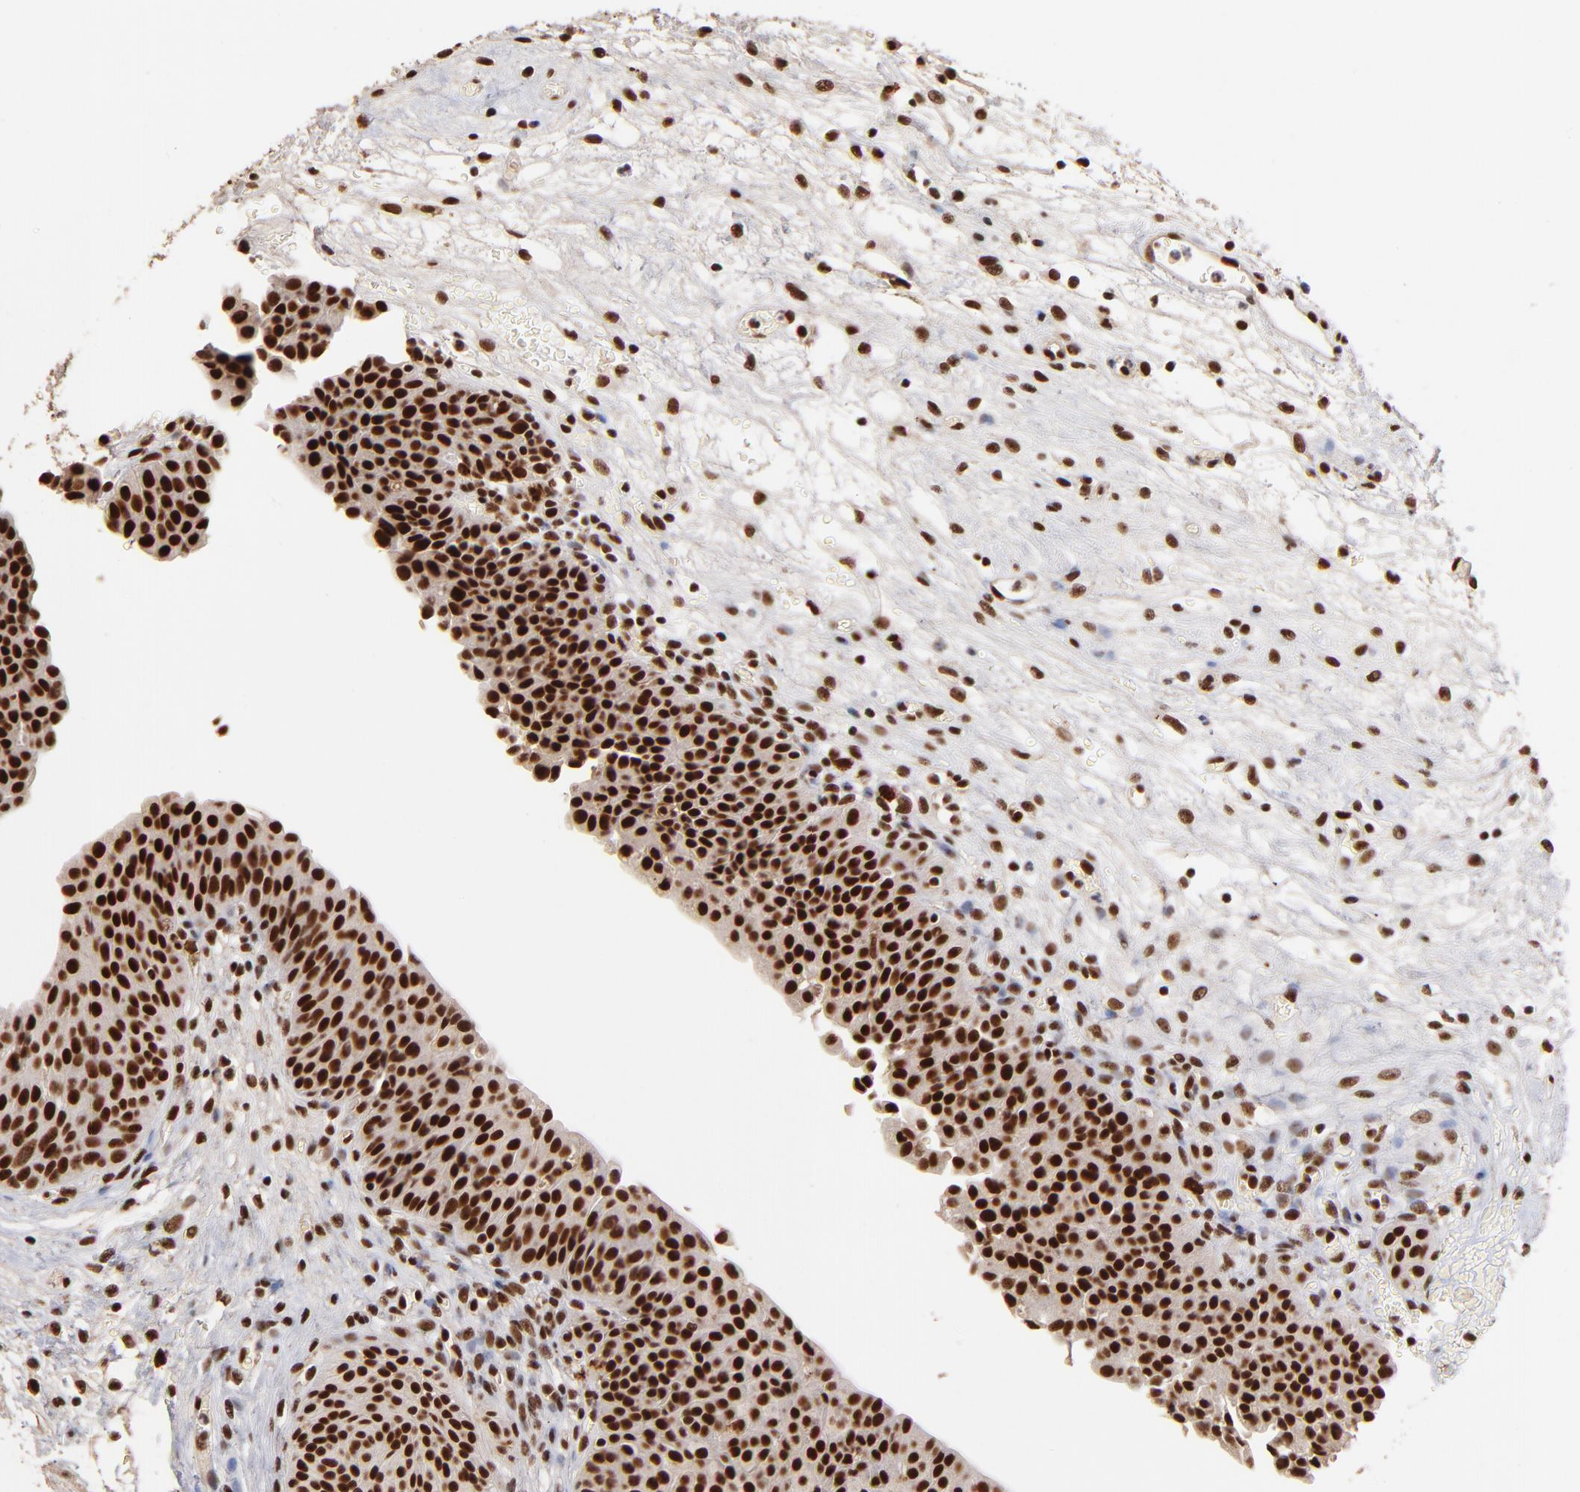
{"staining": {"intensity": "strong", "quantity": ">75%", "location": "nuclear"}, "tissue": "urinary bladder", "cell_type": "Urothelial cells", "image_type": "normal", "snomed": [{"axis": "morphology", "description": "Normal tissue, NOS"}, {"axis": "topography", "description": "Smooth muscle"}, {"axis": "topography", "description": "Urinary bladder"}], "caption": "Normal urinary bladder reveals strong nuclear positivity in approximately >75% of urothelial cells, visualized by immunohistochemistry.", "gene": "ZNF146", "patient": {"sex": "male", "age": 35}}